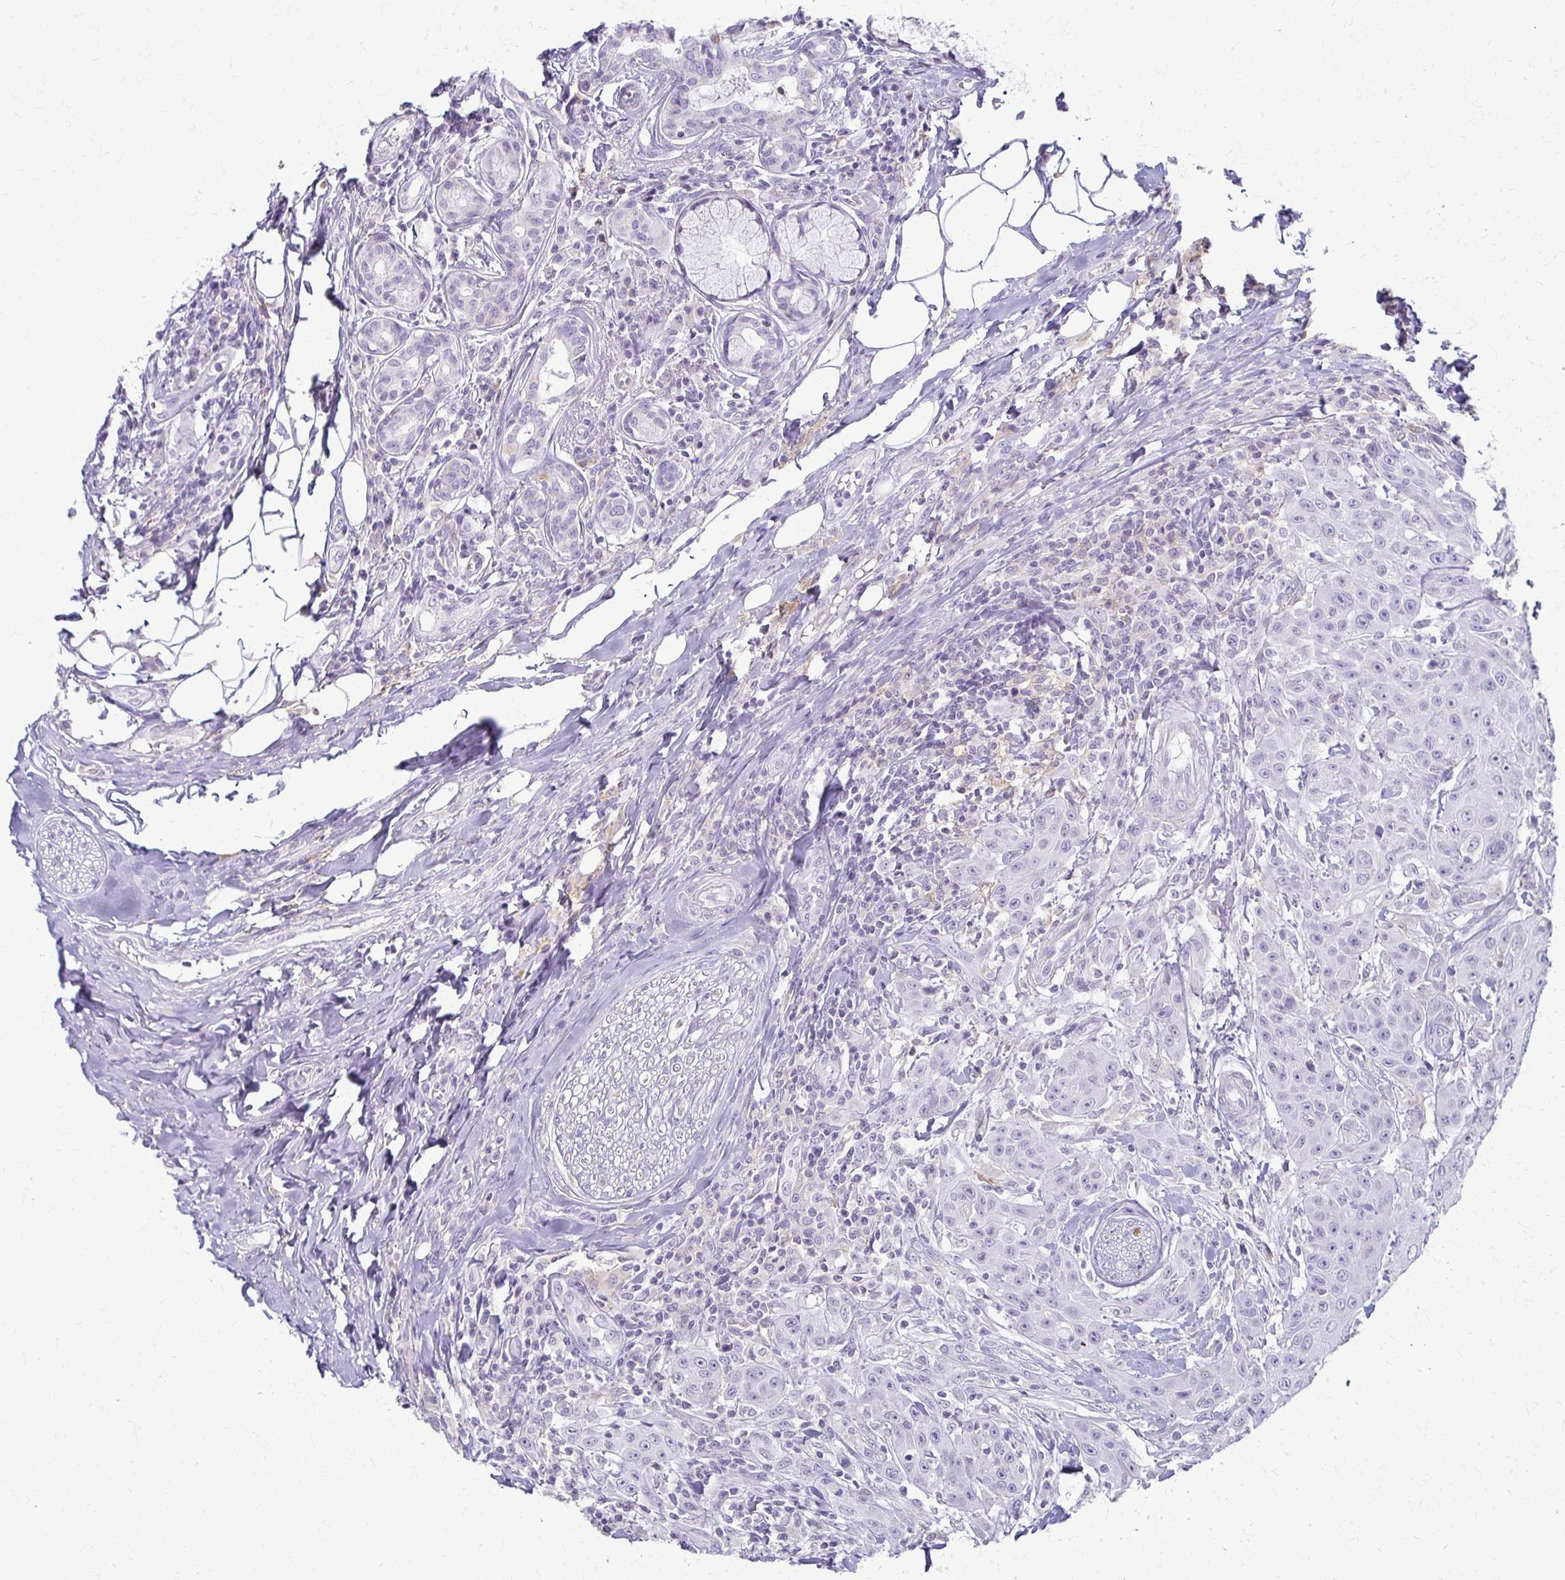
{"staining": {"intensity": "negative", "quantity": "none", "location": "none"}, "tissue": "head and neck cancer", "cell_type": "Tumor cells", "image_type": "cancer", "snomed": [{"axis": "morphology", "description": "Normal tissue, NOS"}, {"axis": "morphology", "description": "Squamous cell carcinoma, NOS"}, {"axis": "topography", "description": "Oral tissue"}, {"axis": "topography", "description": "Head-Neck"}], "caption": "This is an immunohistochemistry image of squamous cell carcinoma (head and neck). There is no expression in tumor cells.", "gene": "FCGR2B", "patient": {"sex": "female", "age": 55}}